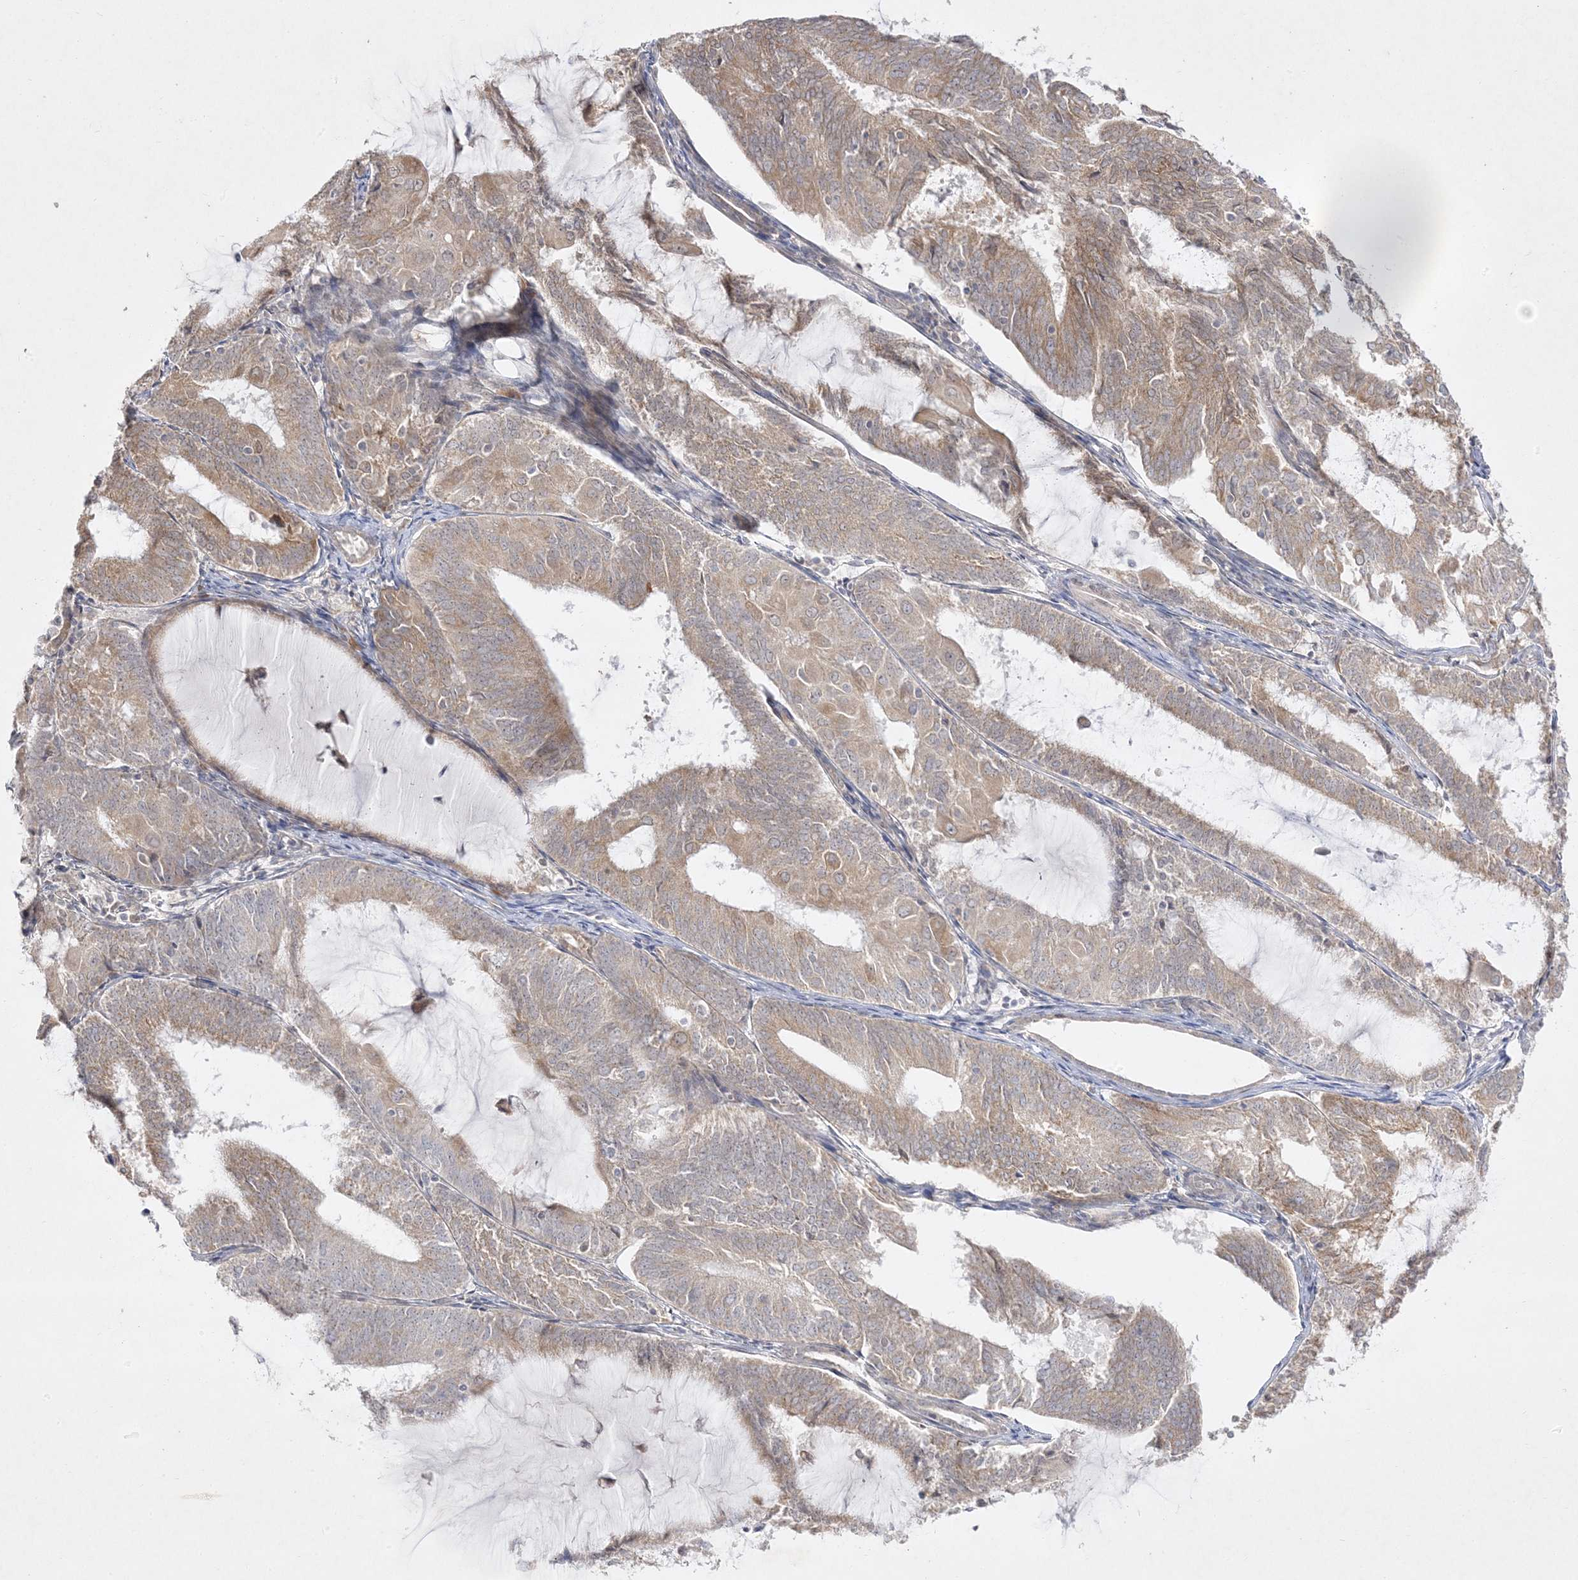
{"staining": {"intensity": "weak", "quantity": ">75%", "location": "cytoplasmic/membranous"}, "tissue": "endometrial cancer", "cell_type": "Tumor cells", "image_type": "cancer", "snomed": [{"axis": "morphology", "description": "Adenocarcinoma, NOS"}, {"axis": "topography", "description": "Endometrium"}], "caption": "Immunohistochemical staining of human endometrial adenocarcinoma shows weak cytoplasmic/membranous protein expression in approximately >75% of tumor cells.", "gene": "C2CD2", "patient": {"sex": "female", "age": 81}}